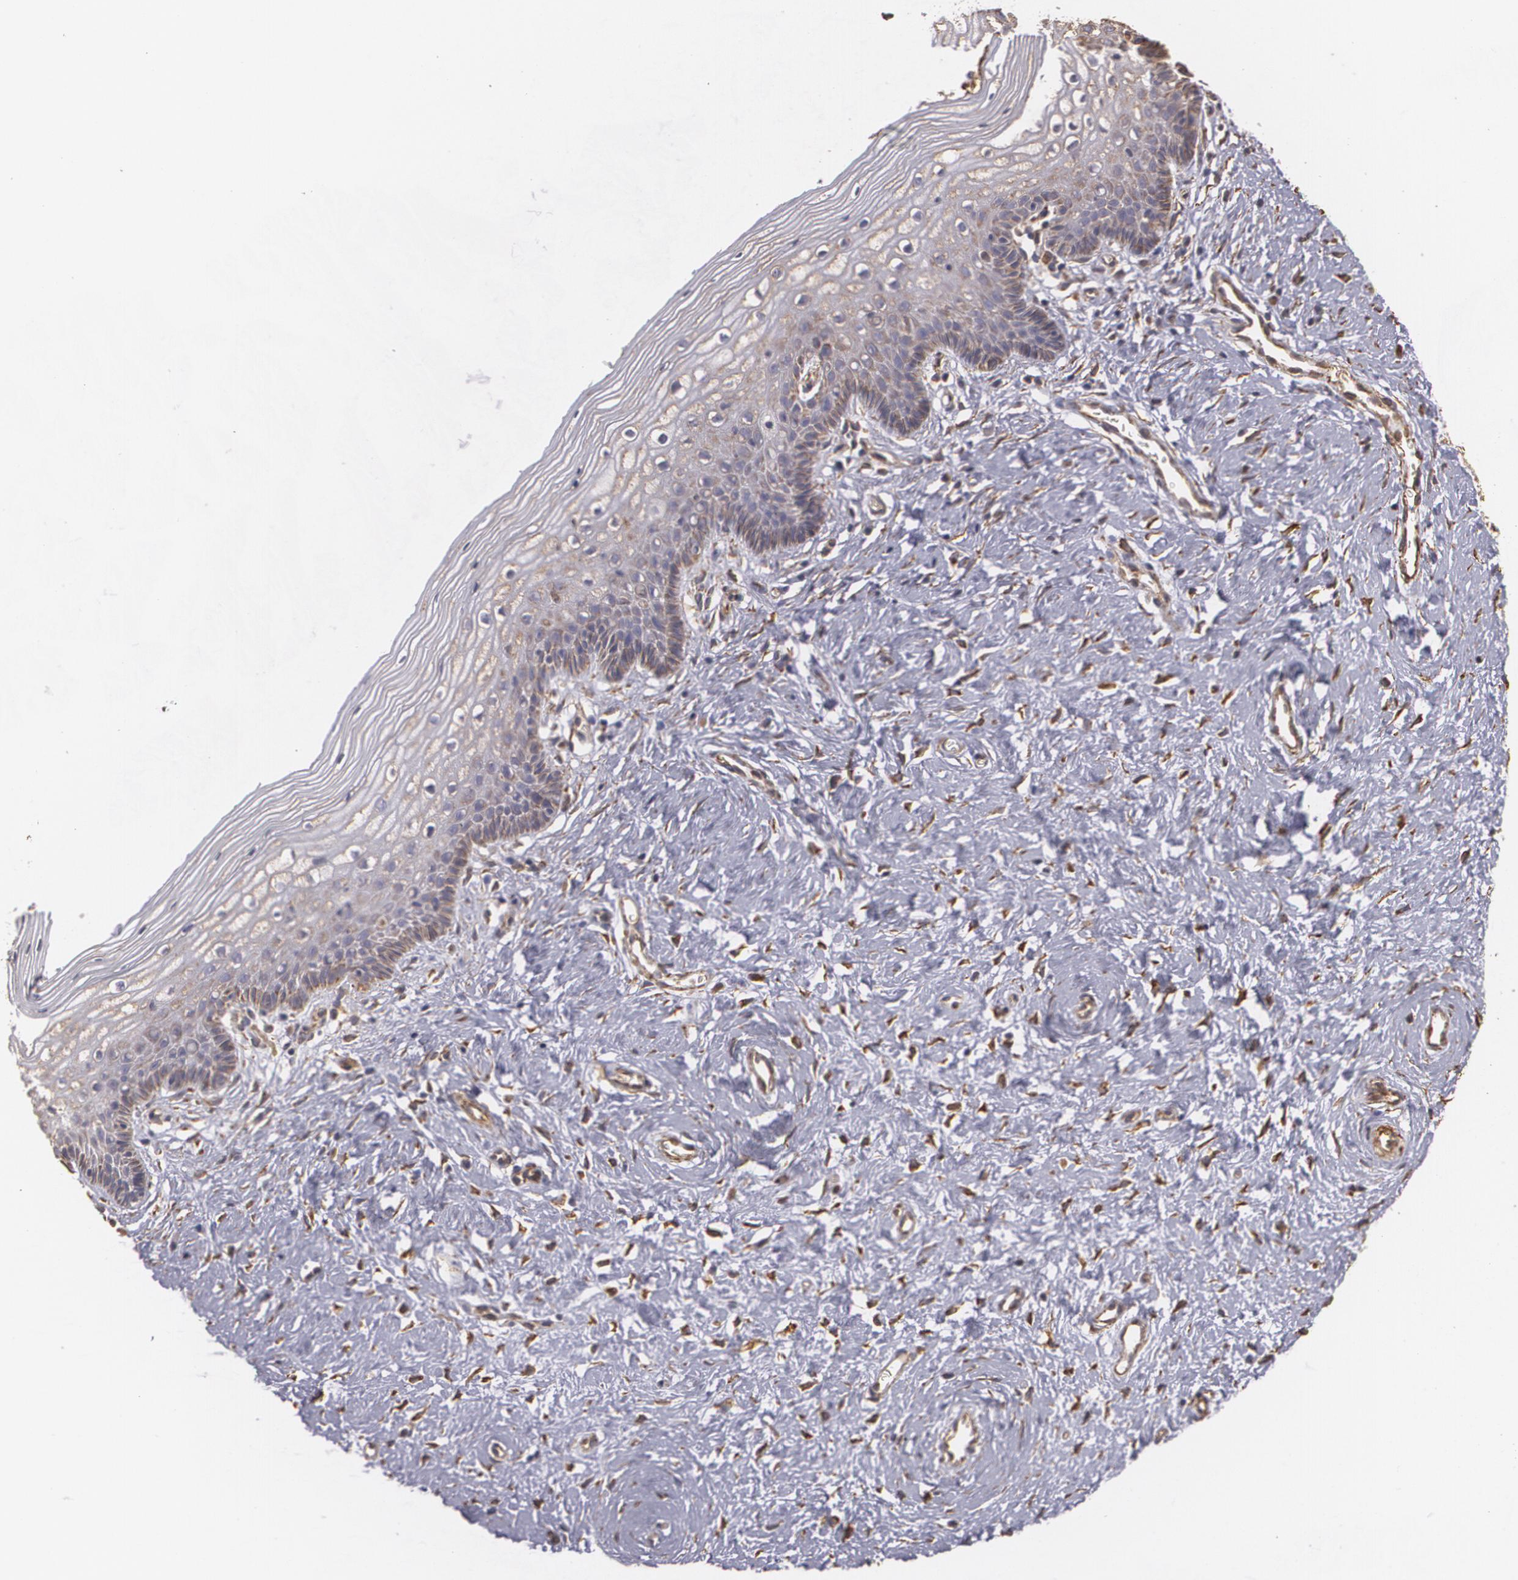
{"staining": {"intensity": "weak", "quantity": "25%-75%", "location": "cytoplasmic/membranous"}, "tissue": "vagina", "cell_type": "Squamous epithelial cells", "image_type": "normal", "snomed": [{"axis": "morphology", "description": "Normal tissue, NOS"}, {"axis": "topography", "description": "Vagina"}], "caption": "Protein expression analysis of benign human vagina reveals weak cytoplasmic/membranous expression in approximately 25%-75% of squamous epithelial cells.", "gene": "CYB5R3", "patient": {"sex": "female", "age": 46}}